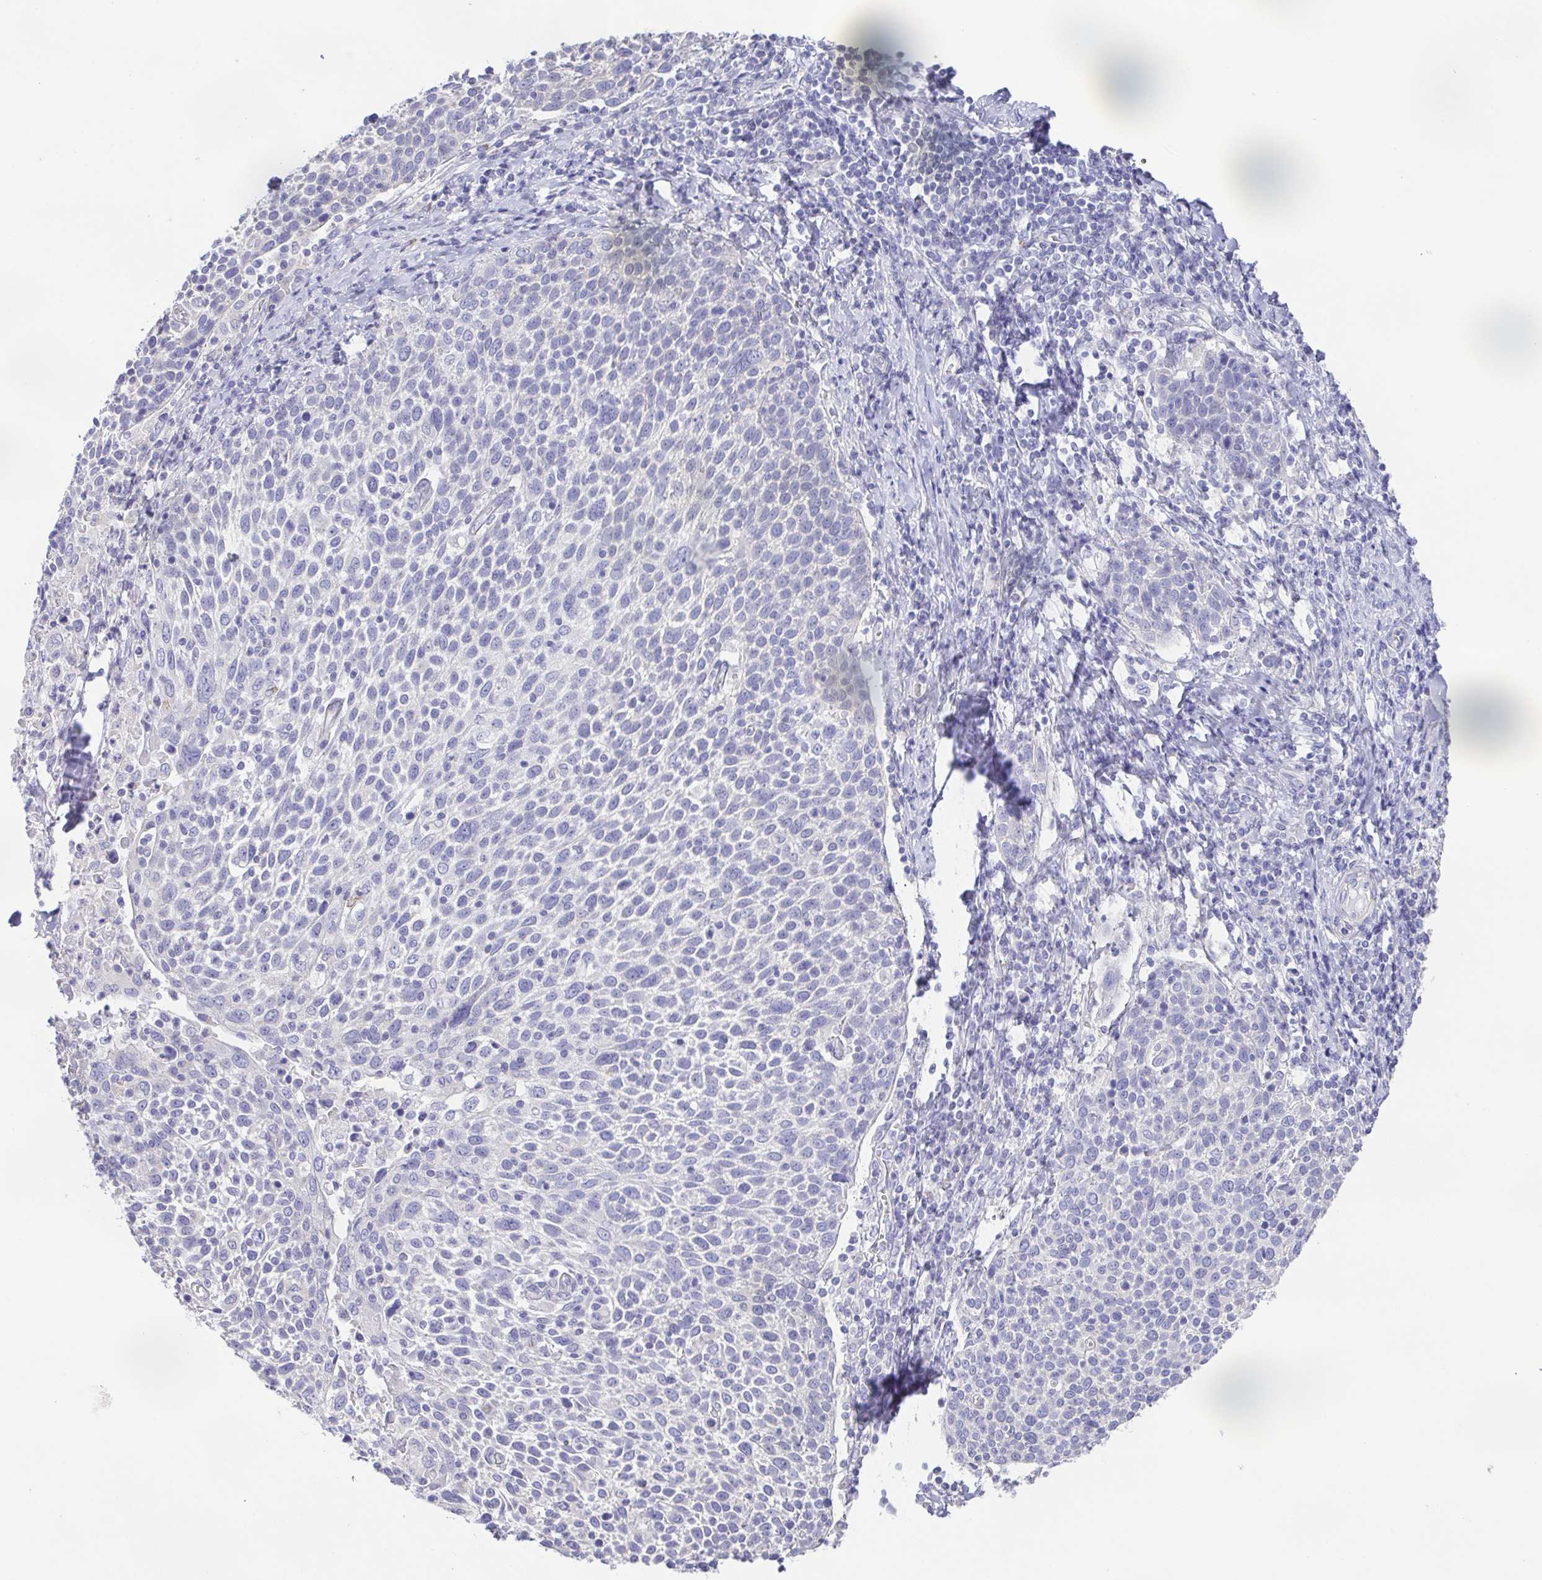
{"staining": {"intensity": "negative", "quantity": "none", "location": "none"}, "tissue": "cervical cancer", "cell_type": "Tumor cells", "image_type": "cancer", "snomed": [{"axis": "morphology", "description": "Squamous cell carcinoma, NOS"}, {"axis": "topography", "description": "Cervix"}], "caption": "High magnification brightfield microscopy of squamous cell carcinoma (cervical) stained with DAB (brown) and counterstained with hematoxylin (blue): tumor cells show no significant expression.", "gene": "PKDREJ", "patient": {"sex": "female", "age": 61}}